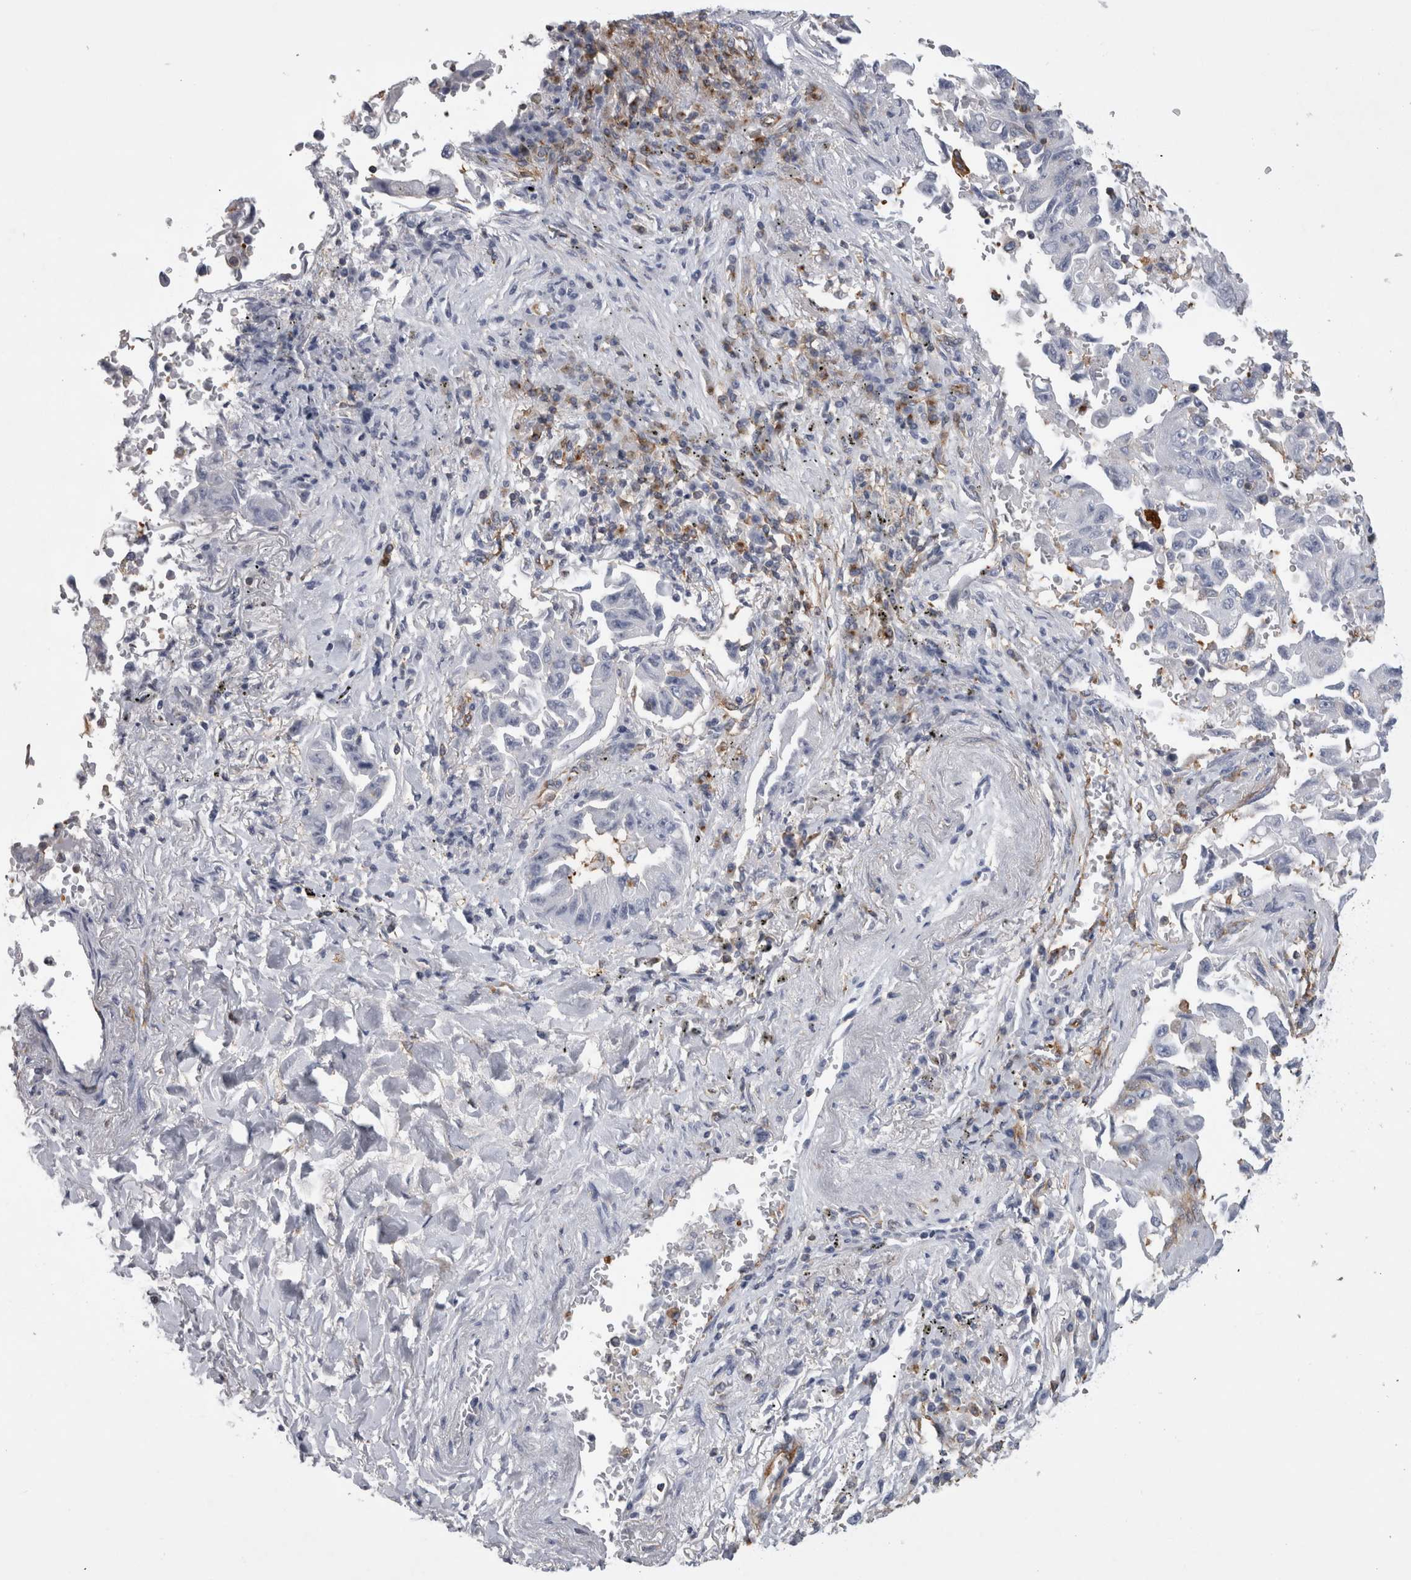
{"staining": {"intensity": "negative", "quantity": "none", "location": "none"}, "tissue": "lung cancer", "cell_type": "Tumor cells", "image_type": "cancer", "snomed": [{"axis": "morphology", "description": "Adenocarcinoma, NOS"}, {"axis": "topography", "description": "Lung"}], "caption": "The image exhibits no staining of tumor cells in lung adenocarcinoma.", "gene": "ATXN3", "patient": {"sex": "female", "age": 51}}